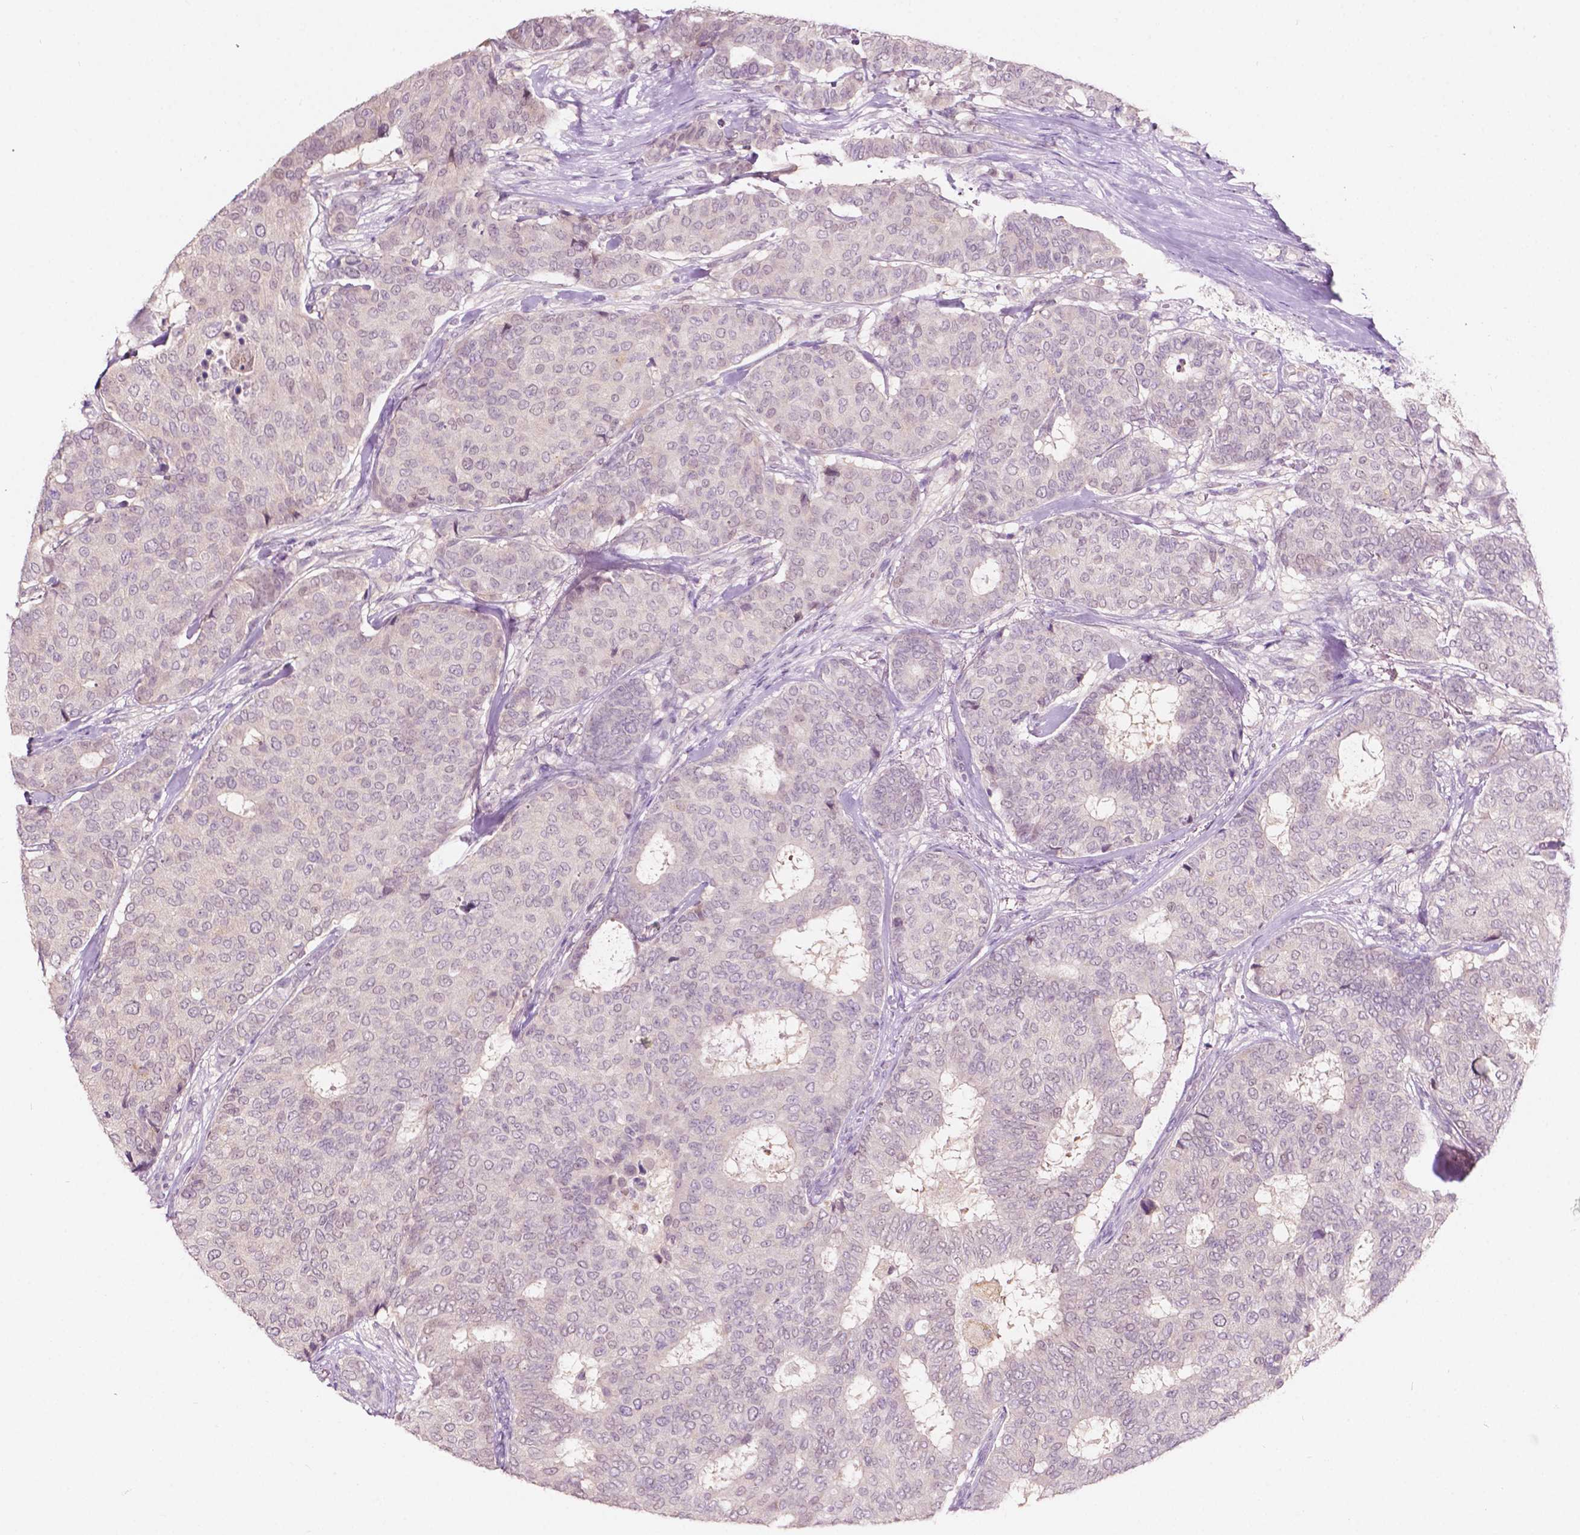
{"staining": {"intensity": "negative", "quantity": "none", "location": "none"}, "tissue": "breast cancer", "cell_type": "Tumor cells", "image_type": "cancer", "snomed": [{"axis": "morphology", "description": "Duct carcinoma"}, {"axis": "topography", "description": "Breast"}], "caption": "Protein analysis of intraductal carcinoma (breast) exhibits no significant staining in tumor cells.", "gene": "TM6SF2", "patient": {"sex": "female", "age": 75}}